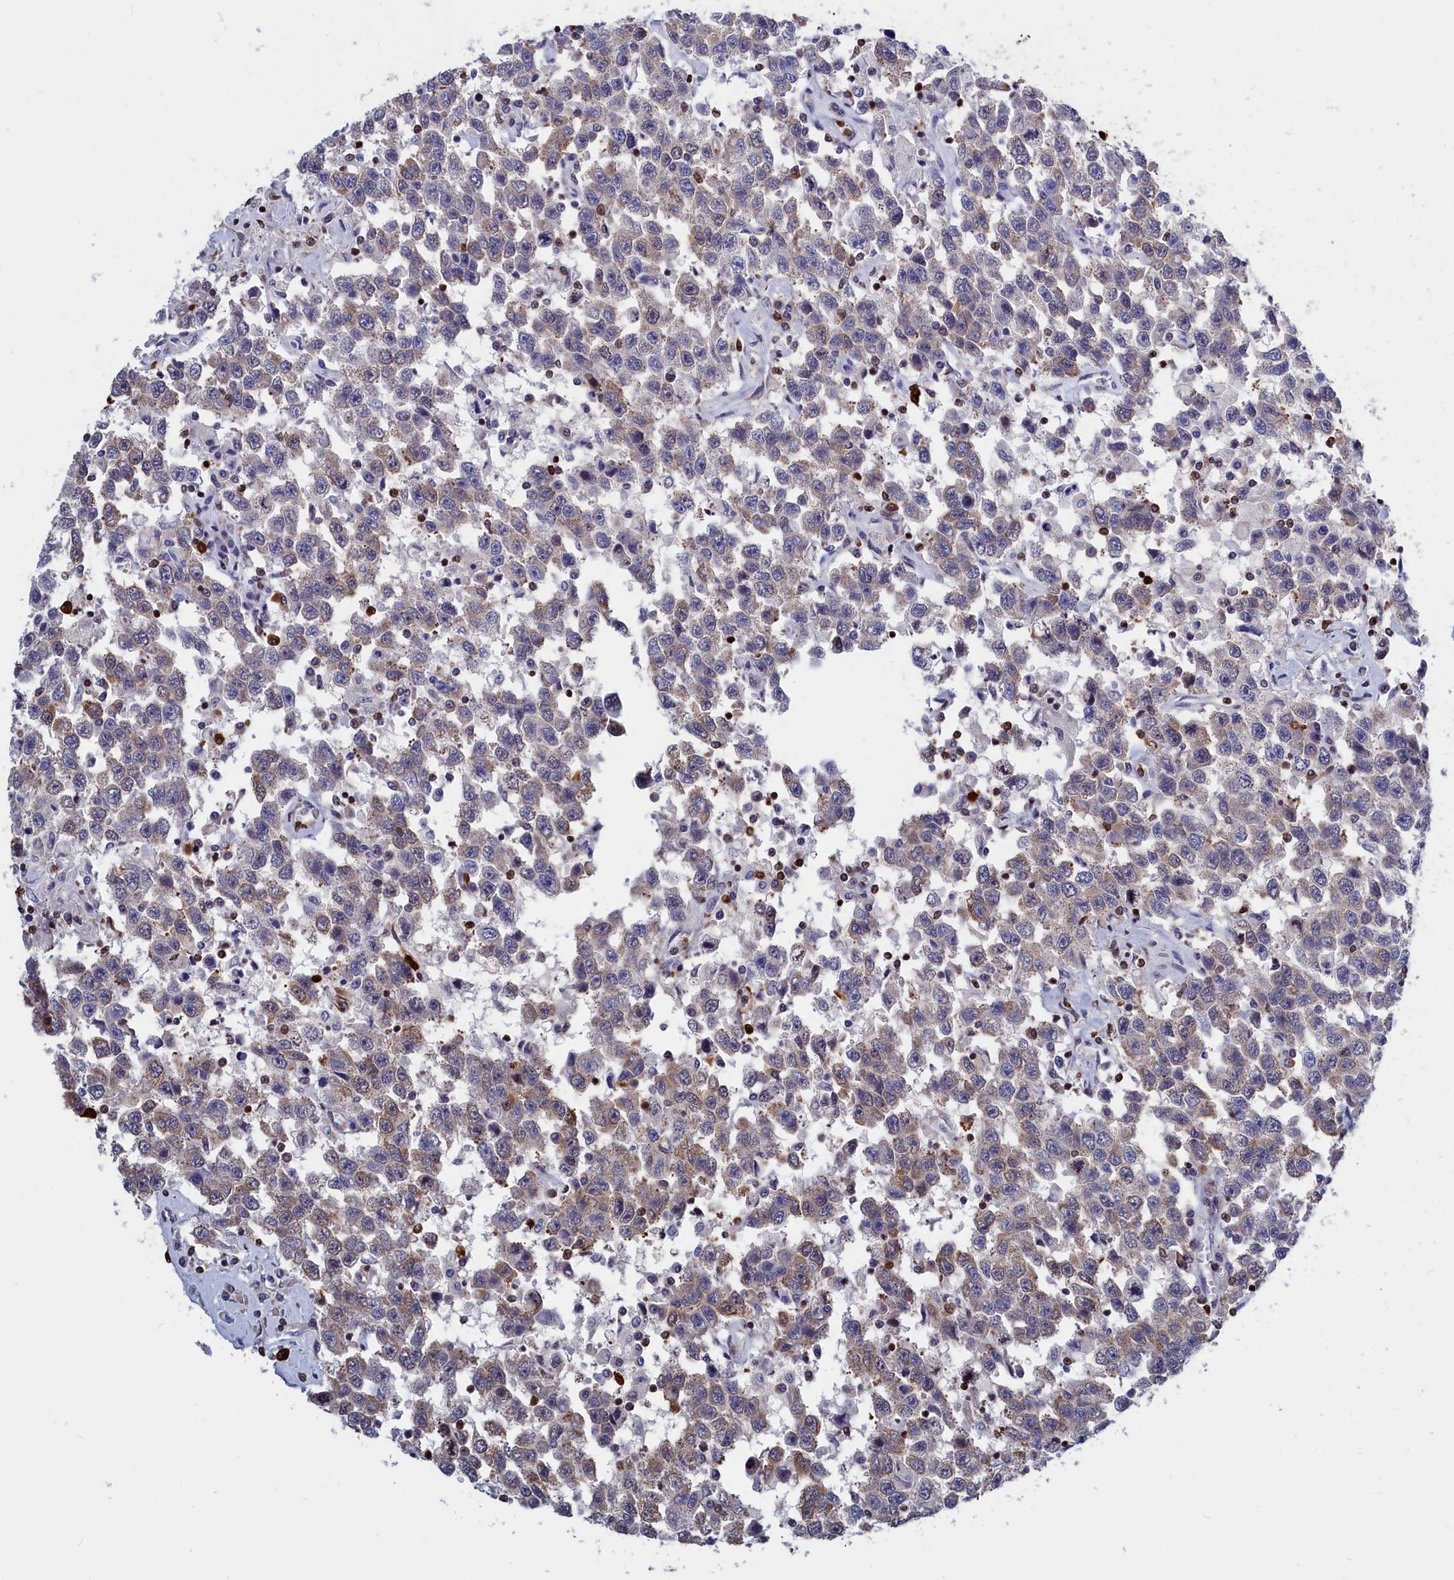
{"staining": {"intensity": "weak", "quantity": "25%-75%", "location": "cytoplasmic/membranous"}, "tissue": "testis cancer", "cell_type": "Tumor cells", "image_type": "cancer", "snomed": [{"axis": "morphology", "description": "Seminoma, NOS"}, {"axis": "topography", "description": "Testis"}], "caption": "IHC photomicrograph of testis cancer stained for a protein (brown), which exhibits low levels of weak cytoplasmic/membranous staining in approximately 25%-75% of tumor cells.", "gene": "CRIP1", "patient": {"sex": "male", "age": 41}}